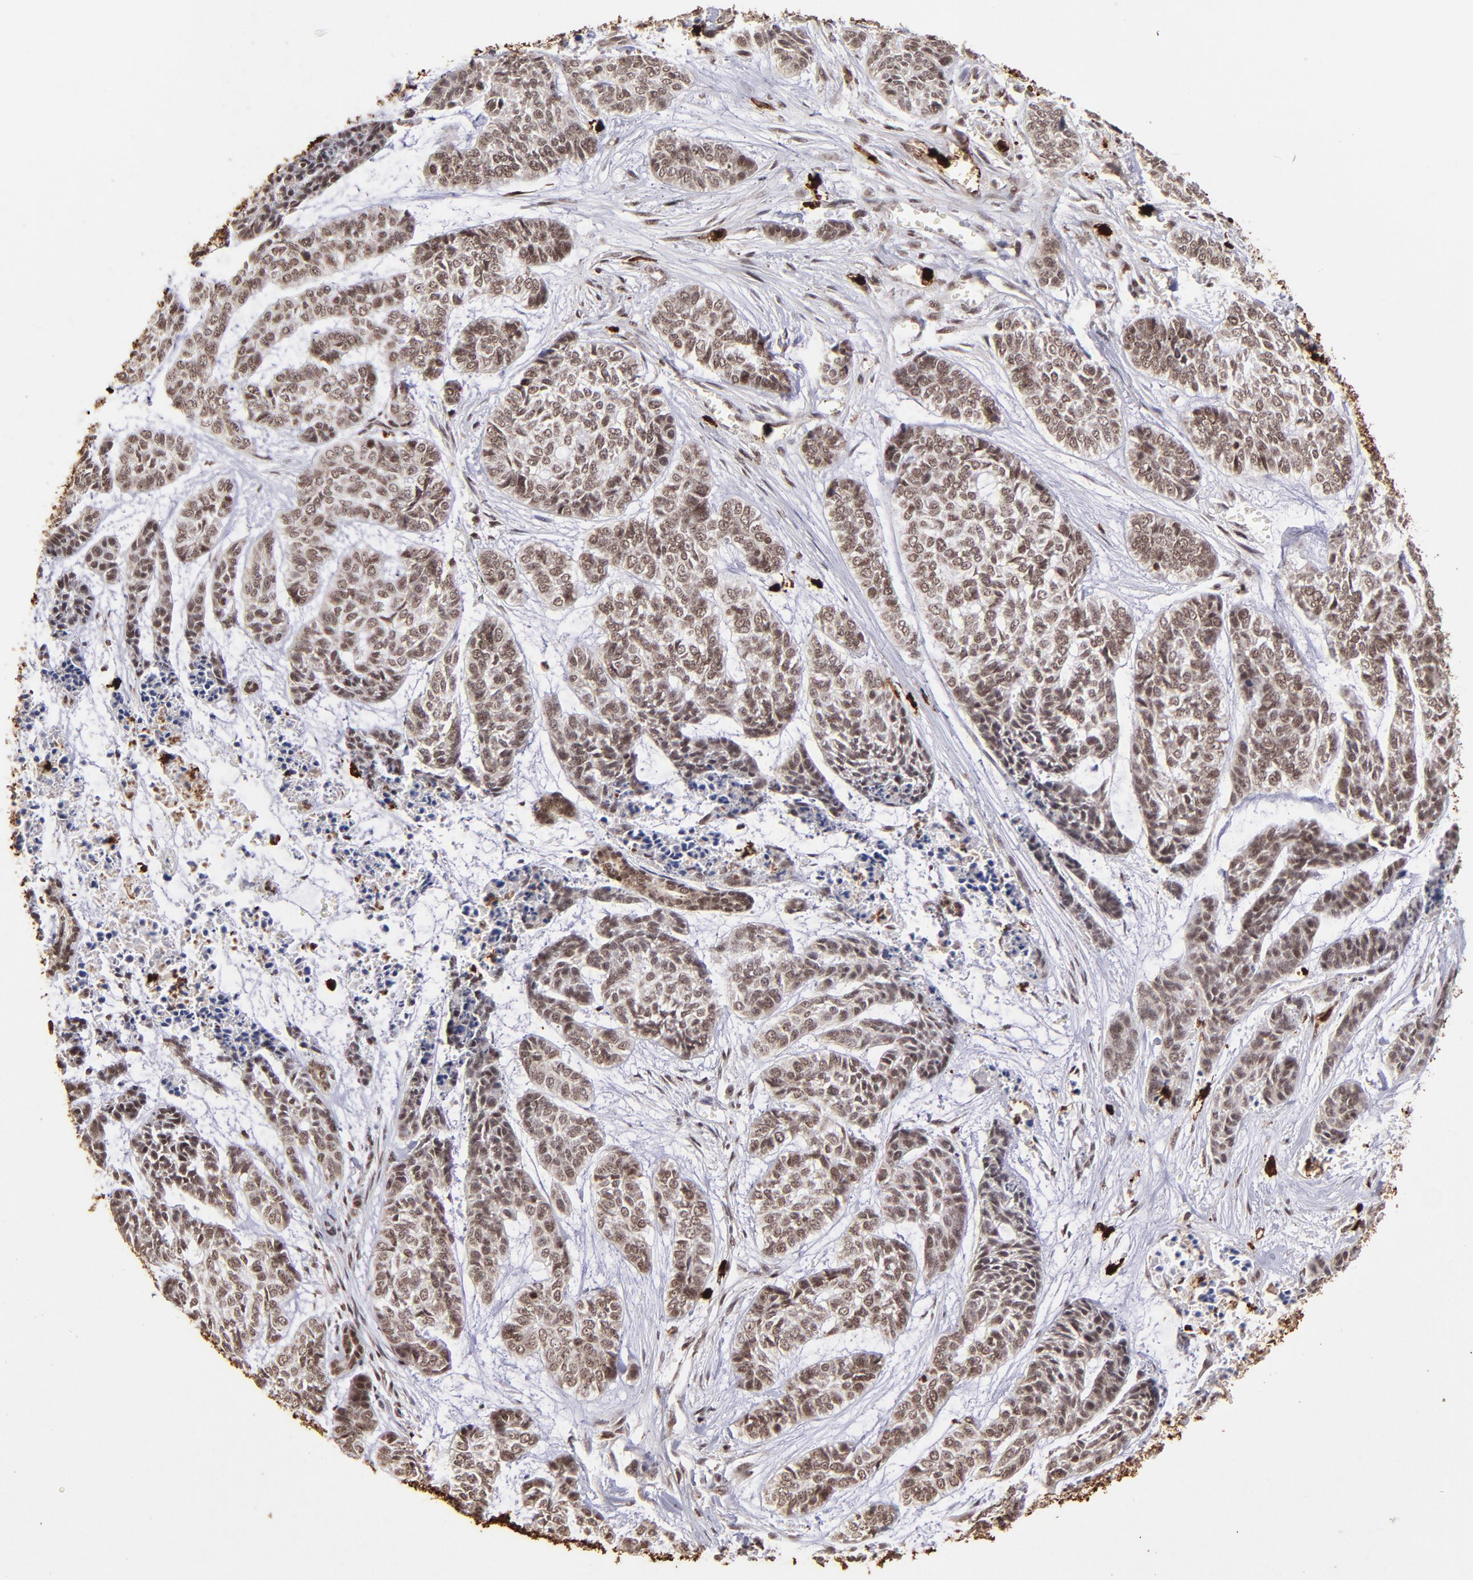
{"staining": {"intensity": "moderate", "quantity": ">75%", "location": "cytoplasmic/membranous,nuclear"}, "tissue": "skin cancer", "cell_type": "Tumor cells", "image_type": "cancer", "snomed": [{"axis": "morphology", "description": "Basal cell carcinoma"}, {"axis": "topography", "description": "Skin"}], "caption": "Protein positivity by IHC exhibits moderate cytoplasmic/membranous and nuclear expression in about >75% of tumor cells in skin basal cell carcinoma.", "gene": "ZFX", "patient": {"sex": "female", "age": 64}}